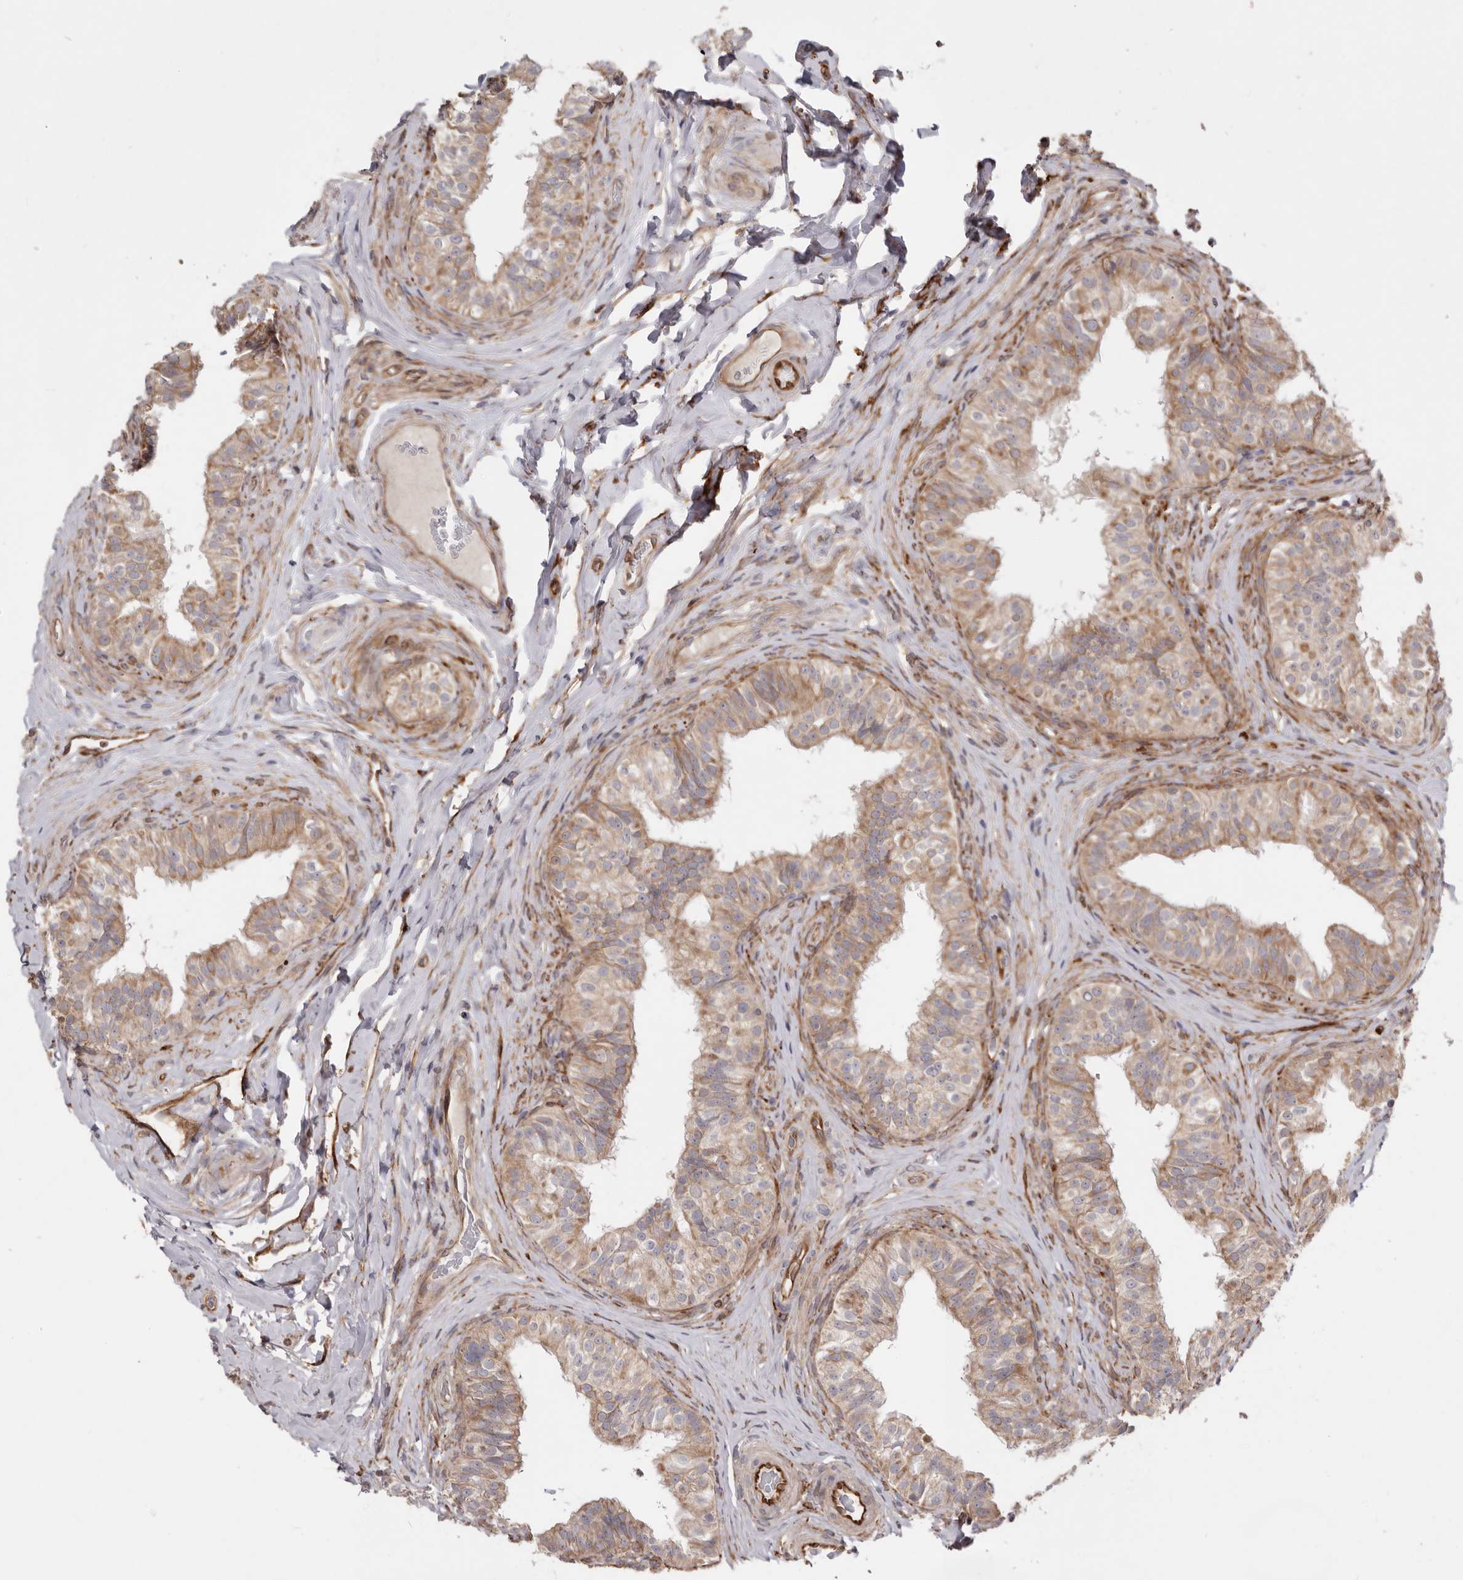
{"staining": {"intensity": "moderate", "quantity": ">75%", "location": "cytoplasmic/membranous"}, "tissue": "epididymis", "cell_type": "Glandular cells", "image_type": "normal", "snomed": [{"axis": "morphology", "description": "Normal tissue, NOS"}, {"axis": "topography", "description": "Epididymis"}], "caption": "A histopathology image of human epididymis stained for a protein exhibits moderate cytoplasmic/membranous brown staining in glandular cells.", "gene": "WDTC1", "patient": {"sex": "male", "age": 49}}